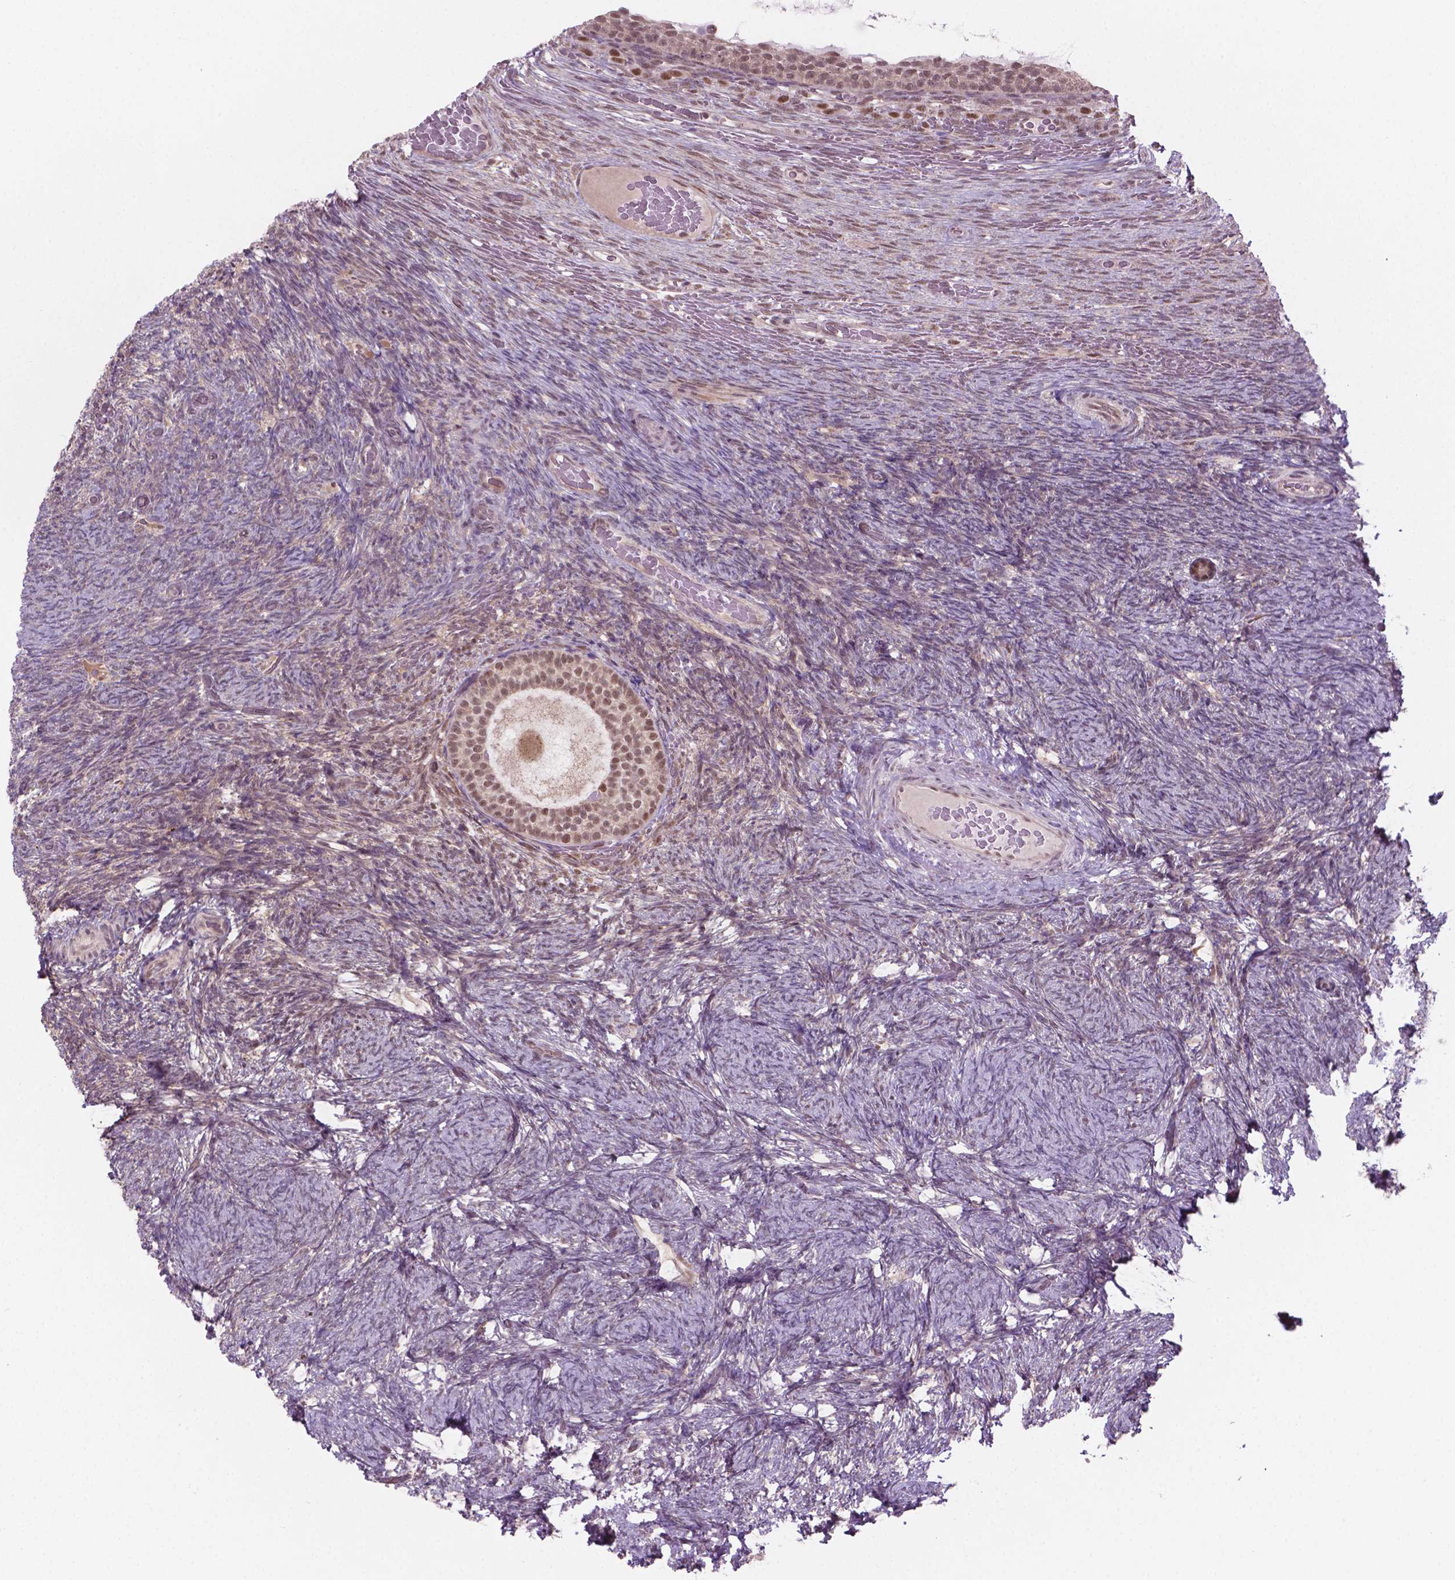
{"staining": {"intensity": "moderate", "quantity": ">75%", "location": "nuclear"}, "tissue": "ovary", "cell_type": "Follicle cells", "image_type": "normal", "snomed": [{"axis": "morphology", "description": "Normal tissue, NOS"}, {"axis": "topography", "description": "Ovary"}], "caption": "Moderate nuclear staining for a protein is appreciated in about >75% of follicle cells of benign ovary using immunohistochemistry (IHC).", "gene": "PHAX", "patient": {"sex": "female", "age": 34}}